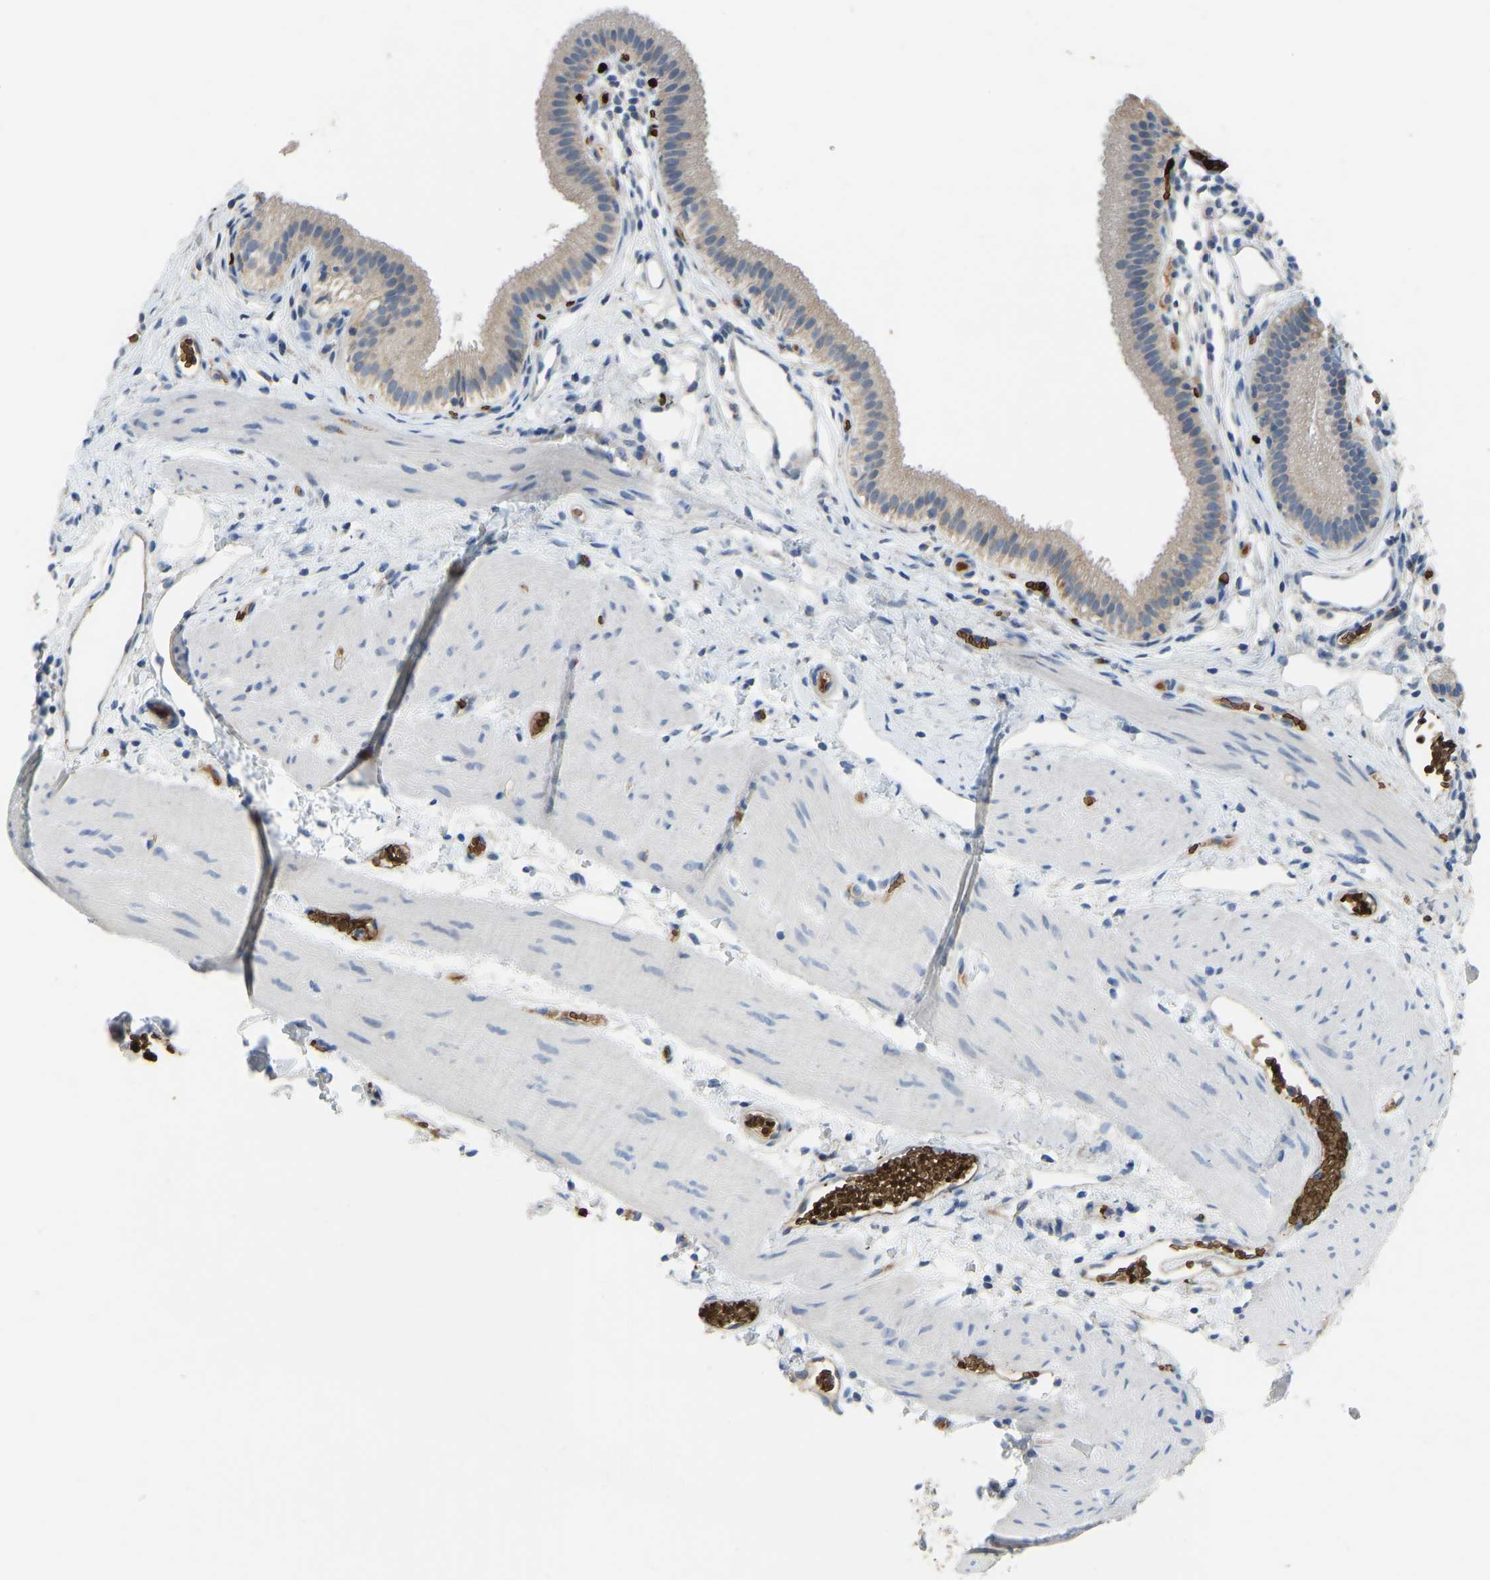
{"staining": {"intensity": "moderate", "quantity": "25%-75%", "location": "cytoplasmic/membranous"}, "tissue": "gallbladder", "cell_type": "Glandular cells", "image_type": "normal", "snomed": [{"axis": "morphology", "description": "Normal tissue, NOS"}, {"axis": "topography", "description": "Gallbladder"}], "caption": "DAB immunohistochemical staining of unremarkable human gallbladder demonstrates moderate cytoplasmic/membranous protein staining in approximately 25%-75% of glandular cells.", "gene": "PIGS", "patient": {"sex": "female", "age": 26}}